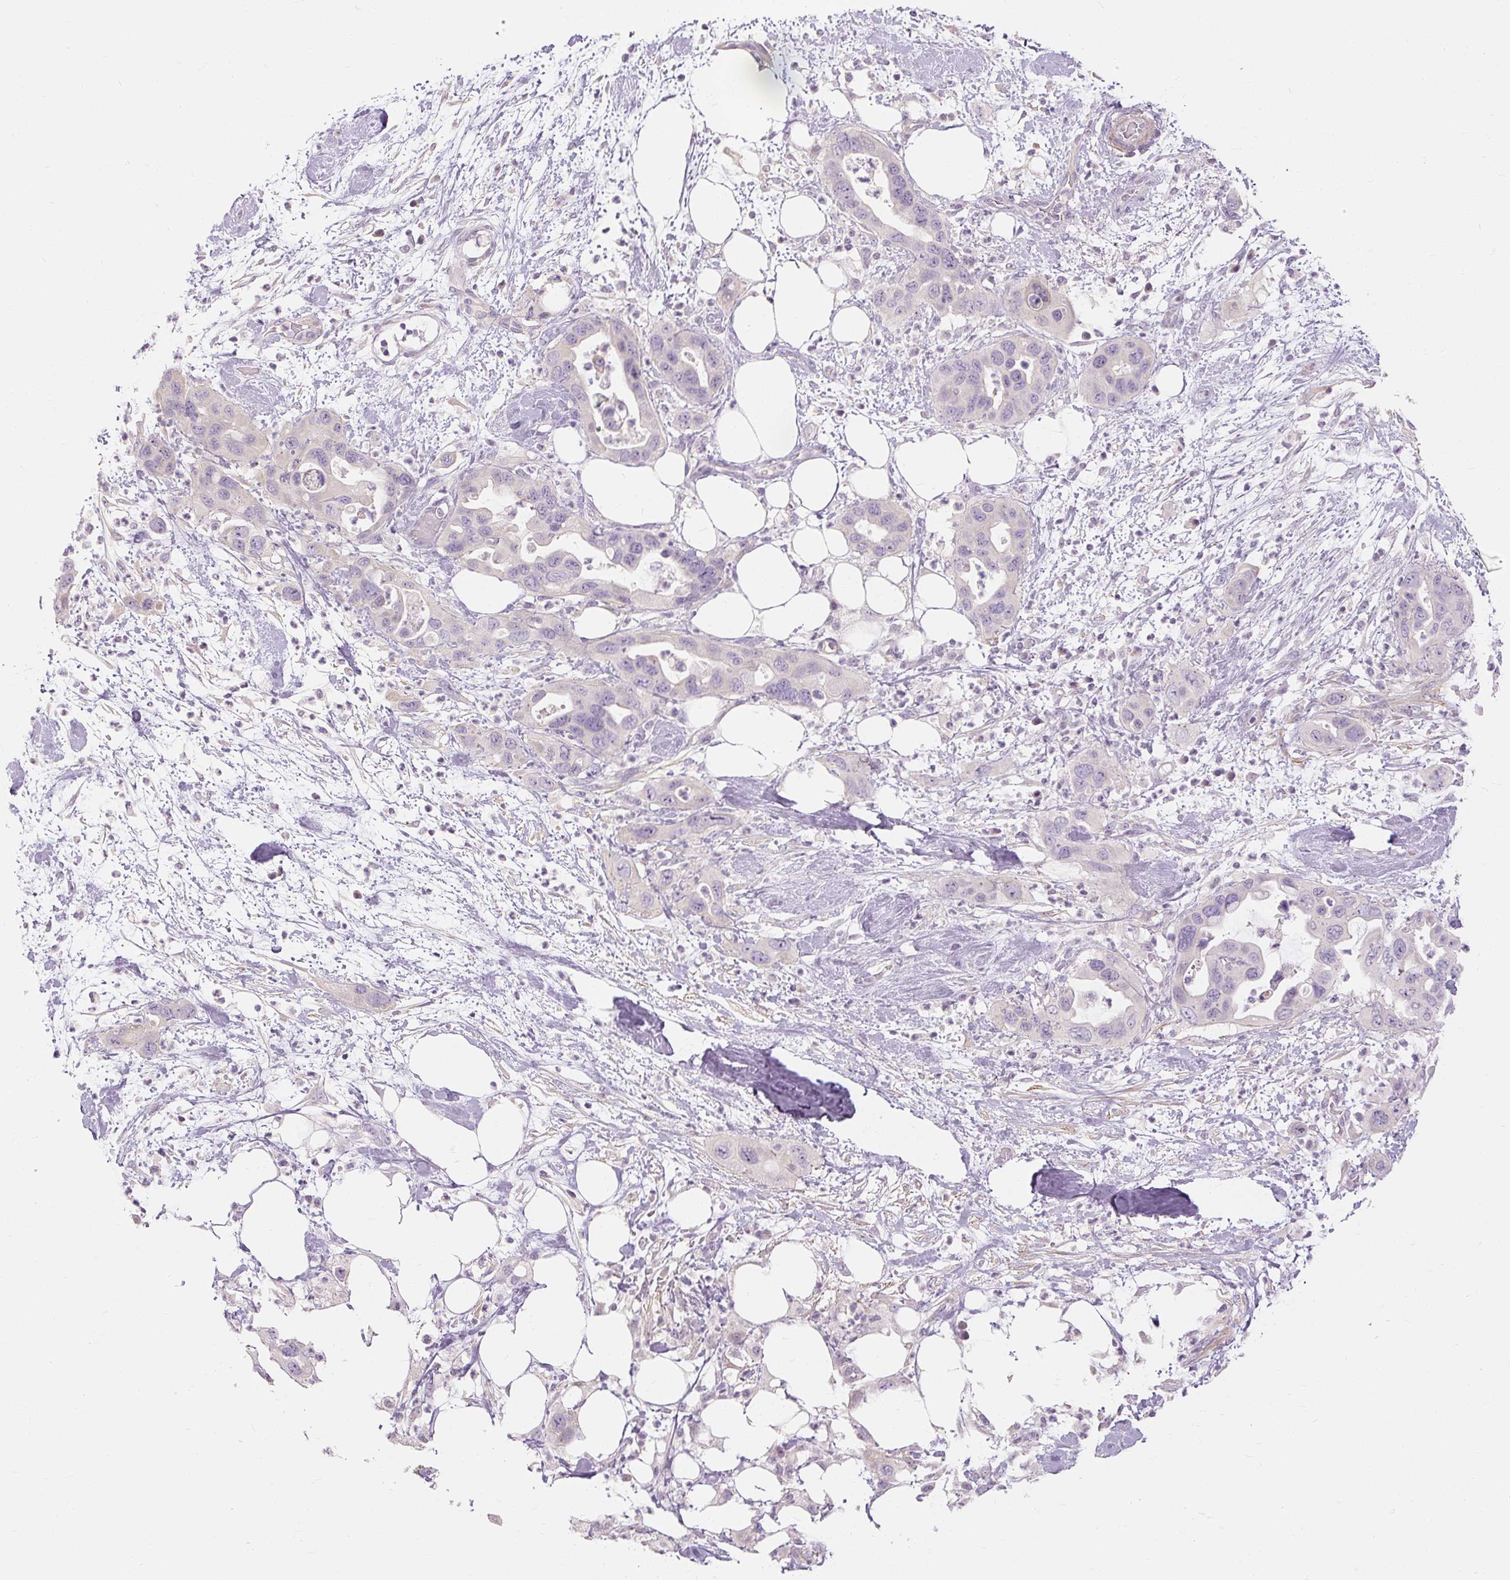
{"staining": {"intensity": "weak", "quantity": "<25%", "location": "cytoplasmic/membranous"}, "tissue": "pancreatic cancer", "cell_type": "Tumor cells", "image_type": "cancer", "snomed": [{"axis": "morphology", "description": "Adenocarcinoma, NOS"}, {"axis": "topography", "description": "Pancreas"}], "caption": "An immunohistochemistry histopathology image of pancreatic adenocarcinoma is shown. There is no staining in tumor cells of pancreatic adenocarcinoma. (DAB (3,3'-diaminobenzidine) IHC visualized using brightfield microscopy, high magnification).", "gene": "CAPN3", "patient": {"sex": "female", "age": 71}}